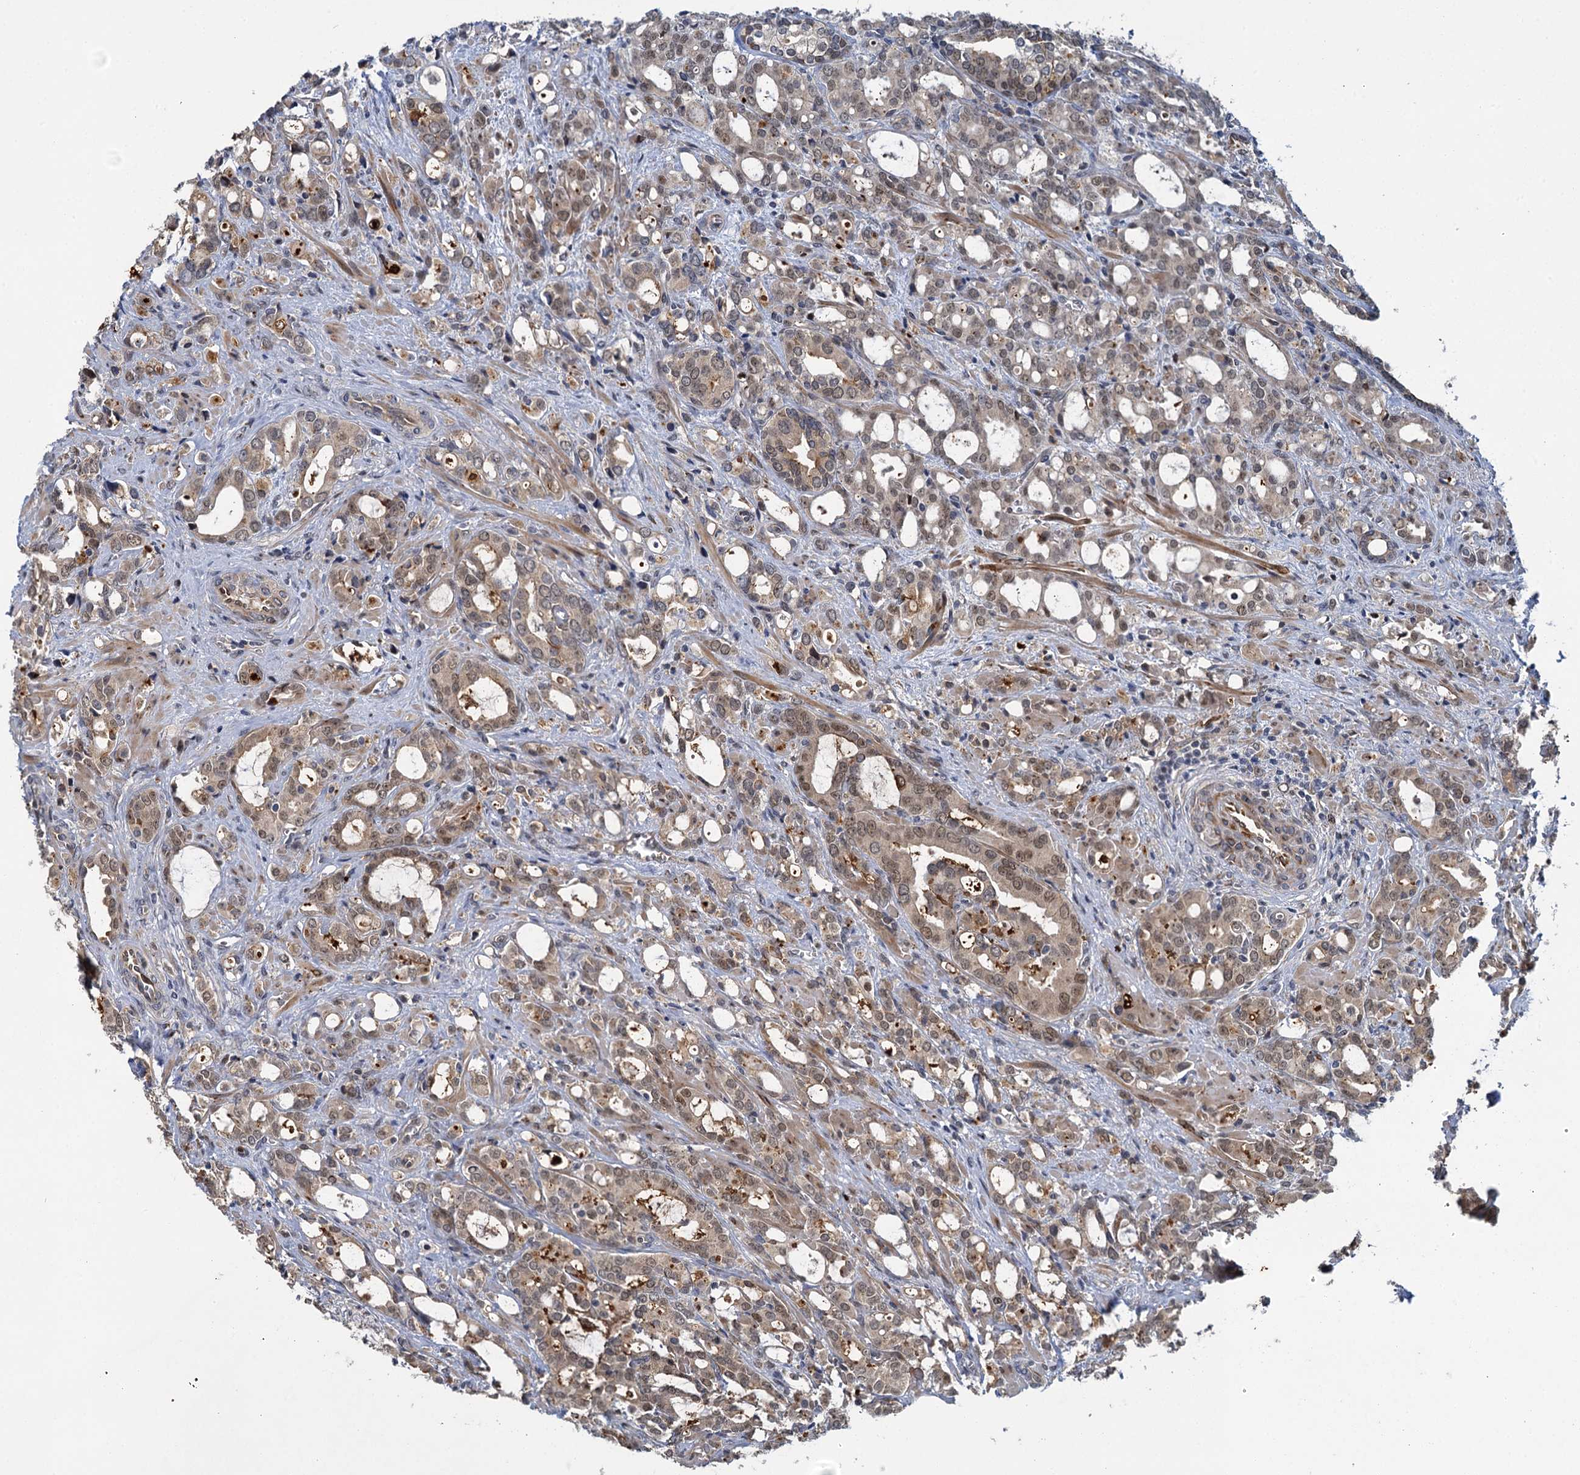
{"staining": {"intensity": "weak", "quantity": "25%-75%", "location": "cytoplasmic/membranous,nuclear"}, "tissue": "prostate cancer", "cell_type": "Tumor cells", "image_type": "cancer", "snomed": [{"axis": "morphology", "description": "Adenocarcinoma, High grade"}, {"axis": "topography", "description": "Prostate"}], "caption": "This histopathology image shows IHC staining of prostate cancer (high-grade adenocarcinoma), with low weak cytoplasmic/membranous and nuclear expression in about 25%-75% of tumor cells.", "gene": "APBA2", "patient": {"sex": "male", "age": 72}}